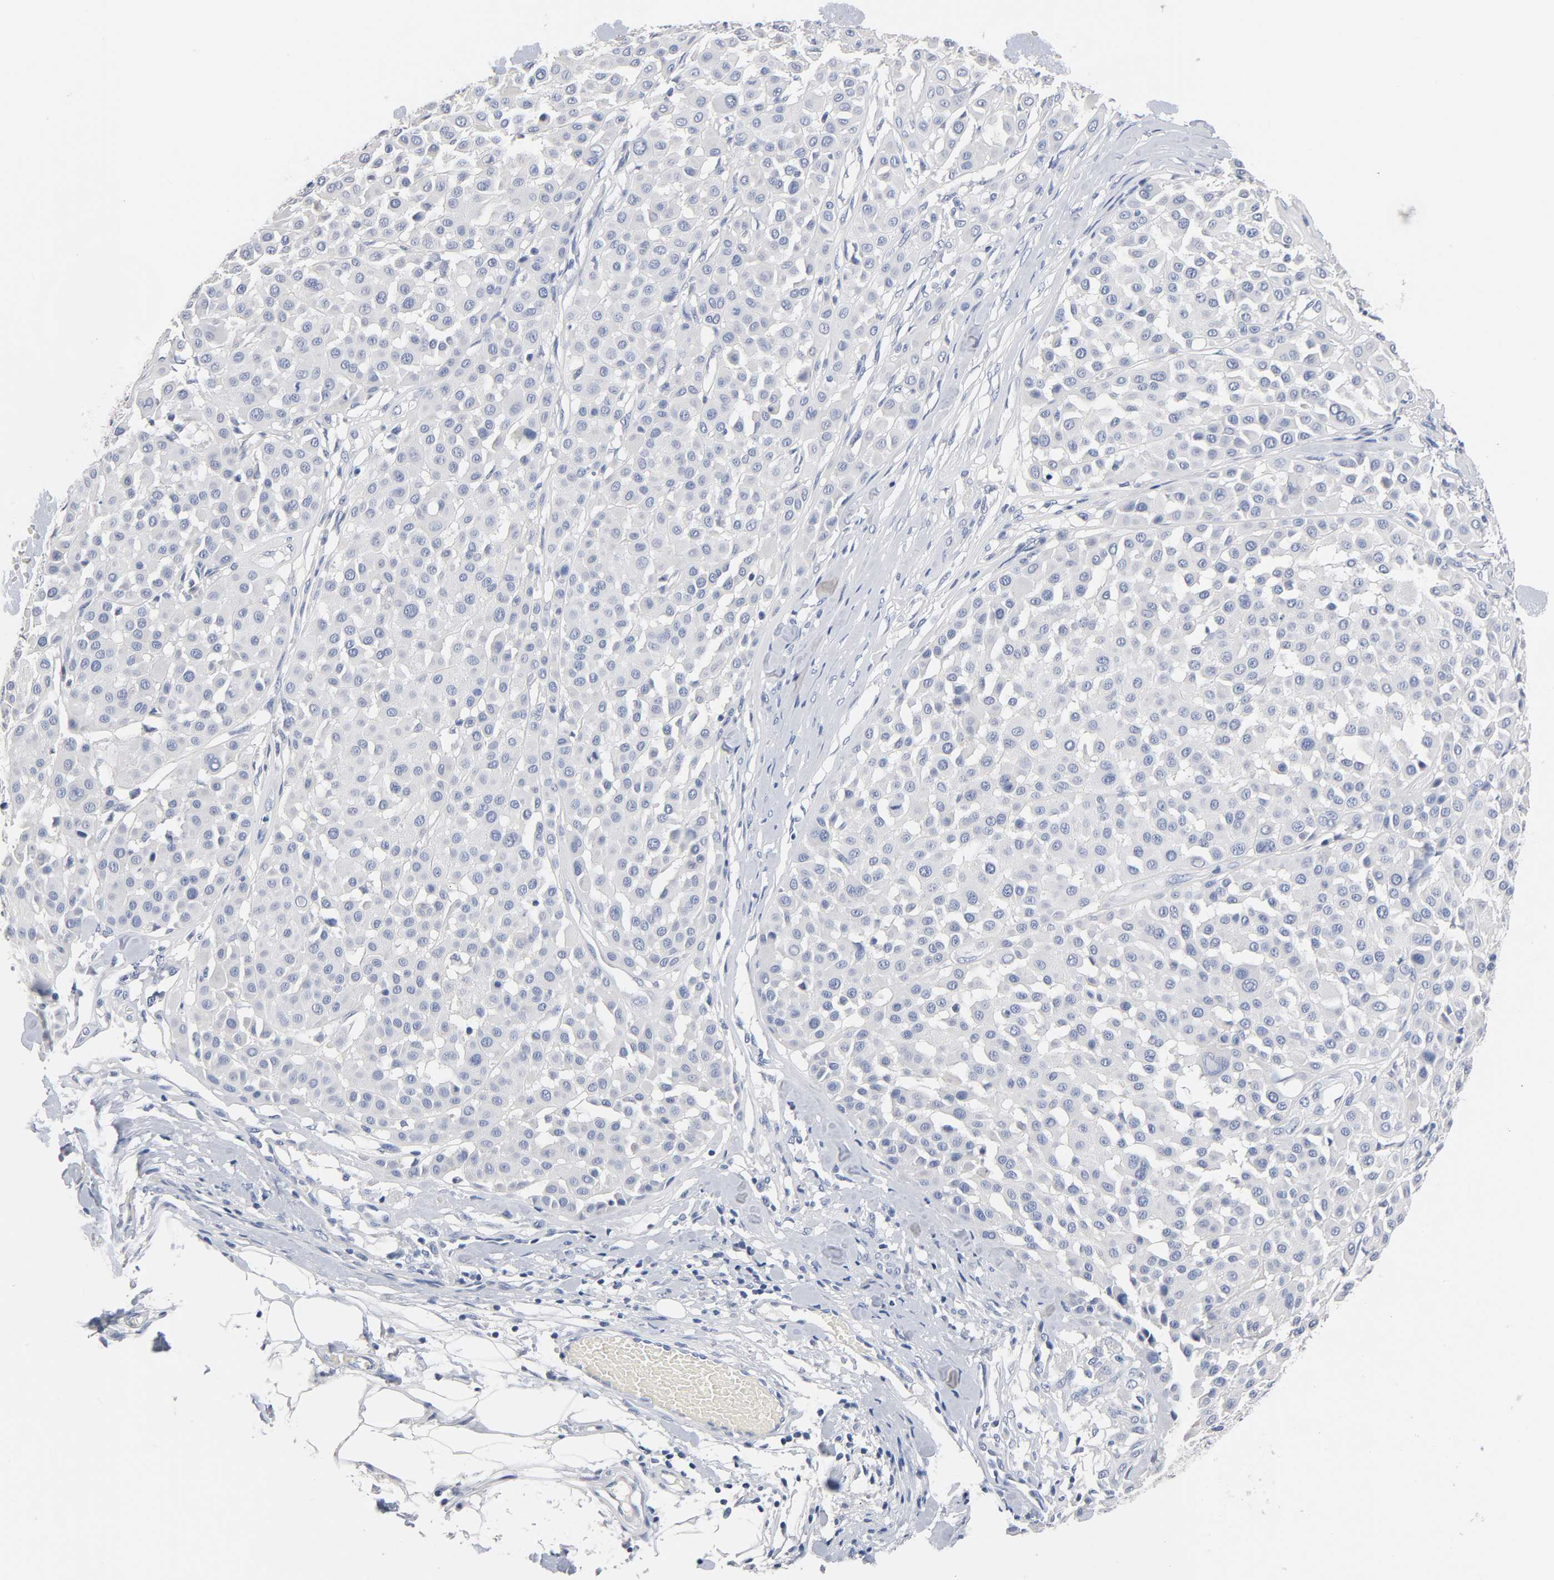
{"staining": {"intensity": "negative", "quantity": "none", "location": "none"}, "tissue": "melanoma", "cell_type": "Tumor cells", "image_type": "cancer", "snomed": [{"axis": "morphology", "description": "Malignant melanoma, Metastatic site"}, {"axis": "topography", "description": "Soft tissue"}], "caption": "The immunohistochemistry (IHC) image has no significant positivity in tumor cells of melanoma tissue.", "gene": "ZCCHC13", "patient": {"sex": "male", "age": 41}}